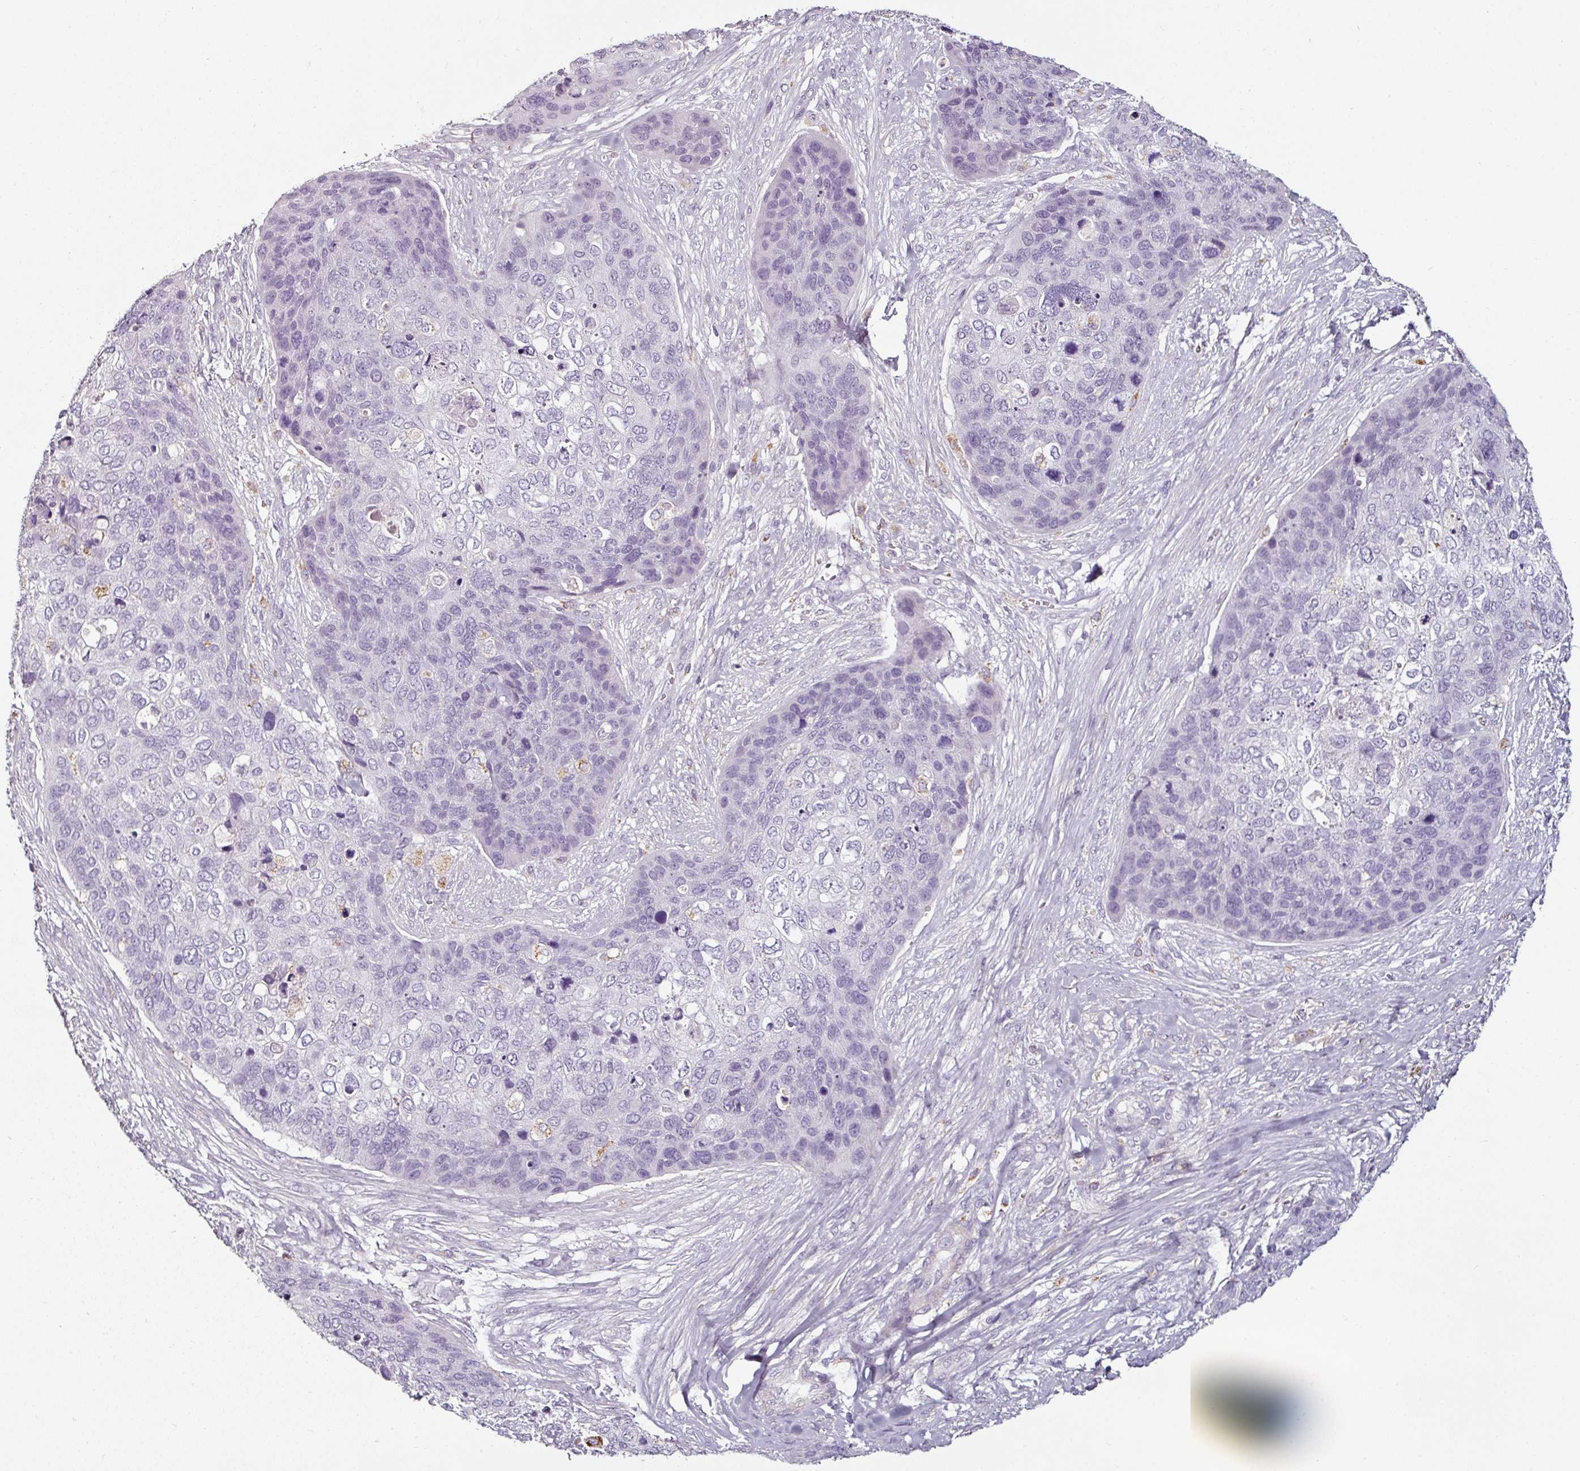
{"staining": {"intensity": "negative", "quantity": "none", "location": "none"}, "tissue": "skin cancer", "cell_type": "Tumor cells", "image_type": "cancer", "snomed": [{"axis": "morphology", "description": "Basal cell carcinoma"}, {"axis": "topography", "description": "Skin"}], "caption": "Tumor cells show no significant protein positivity in skin basal cell carcinoma.", "gene": "CAP2", "patient": {"sex": "female", "age": 74}}